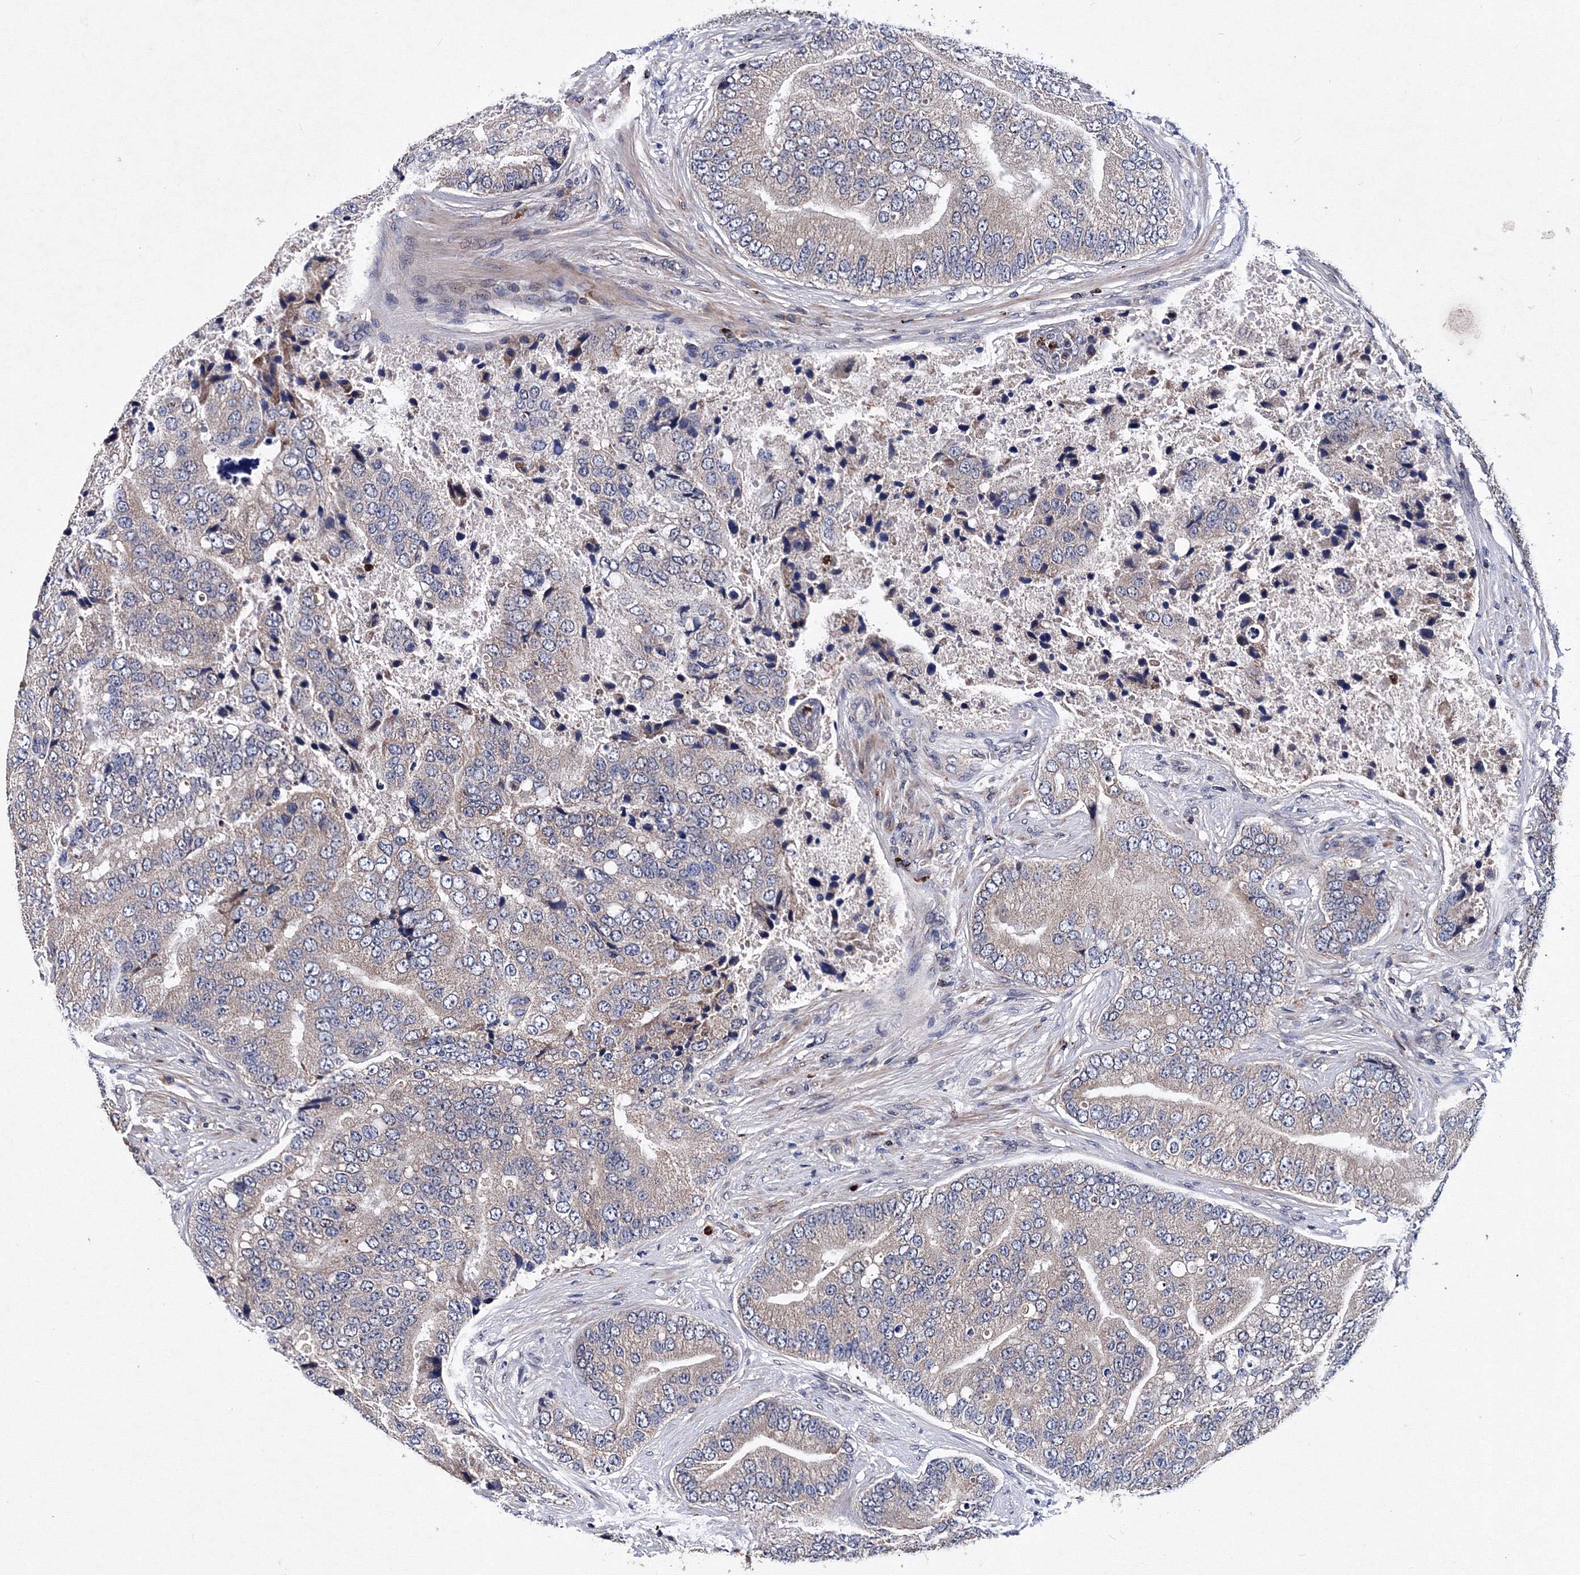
{"staining": {"intensity": "weak", "quantity": "25%-75%", "location": "cytoplasmic/membranous"}, "tissue": "prostate cancer", "cell_type": "Tumor cells", "image_type": "cancer", "snomed": [{"axis": "morphology", "description": "Adenocarcinoma, High grade"}, {"axis": "topography", "description": "Prostate"}], "caption": "A brown stain labels weak cytoplasmic/membranous positivity of a protein in human adenocarcinoma (high-grade) (prostate) tumor cells.", "gene": "PHYKPL", "patient": {"sex": "male", "age": 70}}